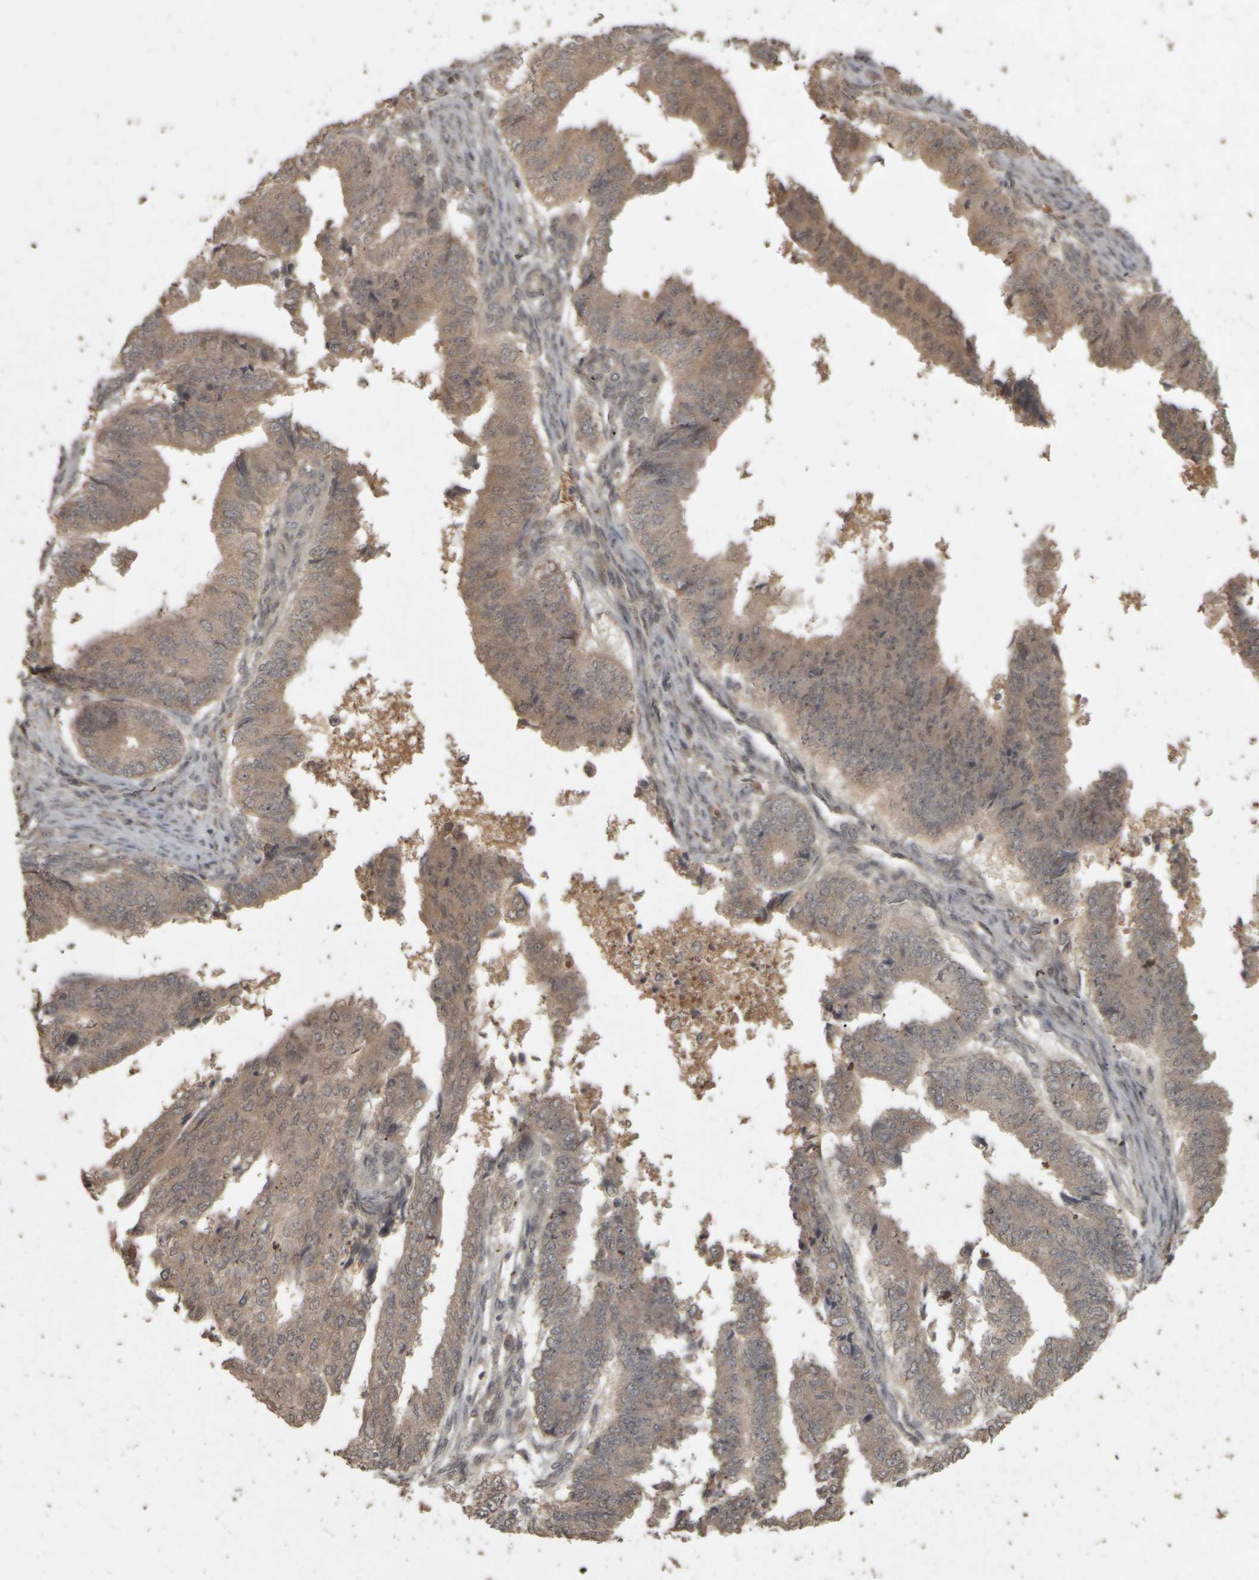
{"staining": {"intensity": "weak", "quantity": ">75%", "location": "cytoplasmic/membranous"}, "tissue": "endometrial cancer", "cell_type": "Tumor cells", "image_type": "cancer", "snomed": [{"axis": "morphology", "description": "Polyp, NOS"}, {"axis": "morphology", "description": "Adenocarcinoma, NOS"}, {"axis": "morphology", "description": "Adenoma, NOS"}, {"axis": "topography", "description": "Endometrium"}], "caption": "The micrograph demonstrates immunohistochemical staining of endometrial cancer. There is weak cytoplasmic/membranous staining is identified in about >75% of tumor cells.", "gene": "ACO1", "patient": {"sex": "female", "age": 79}}